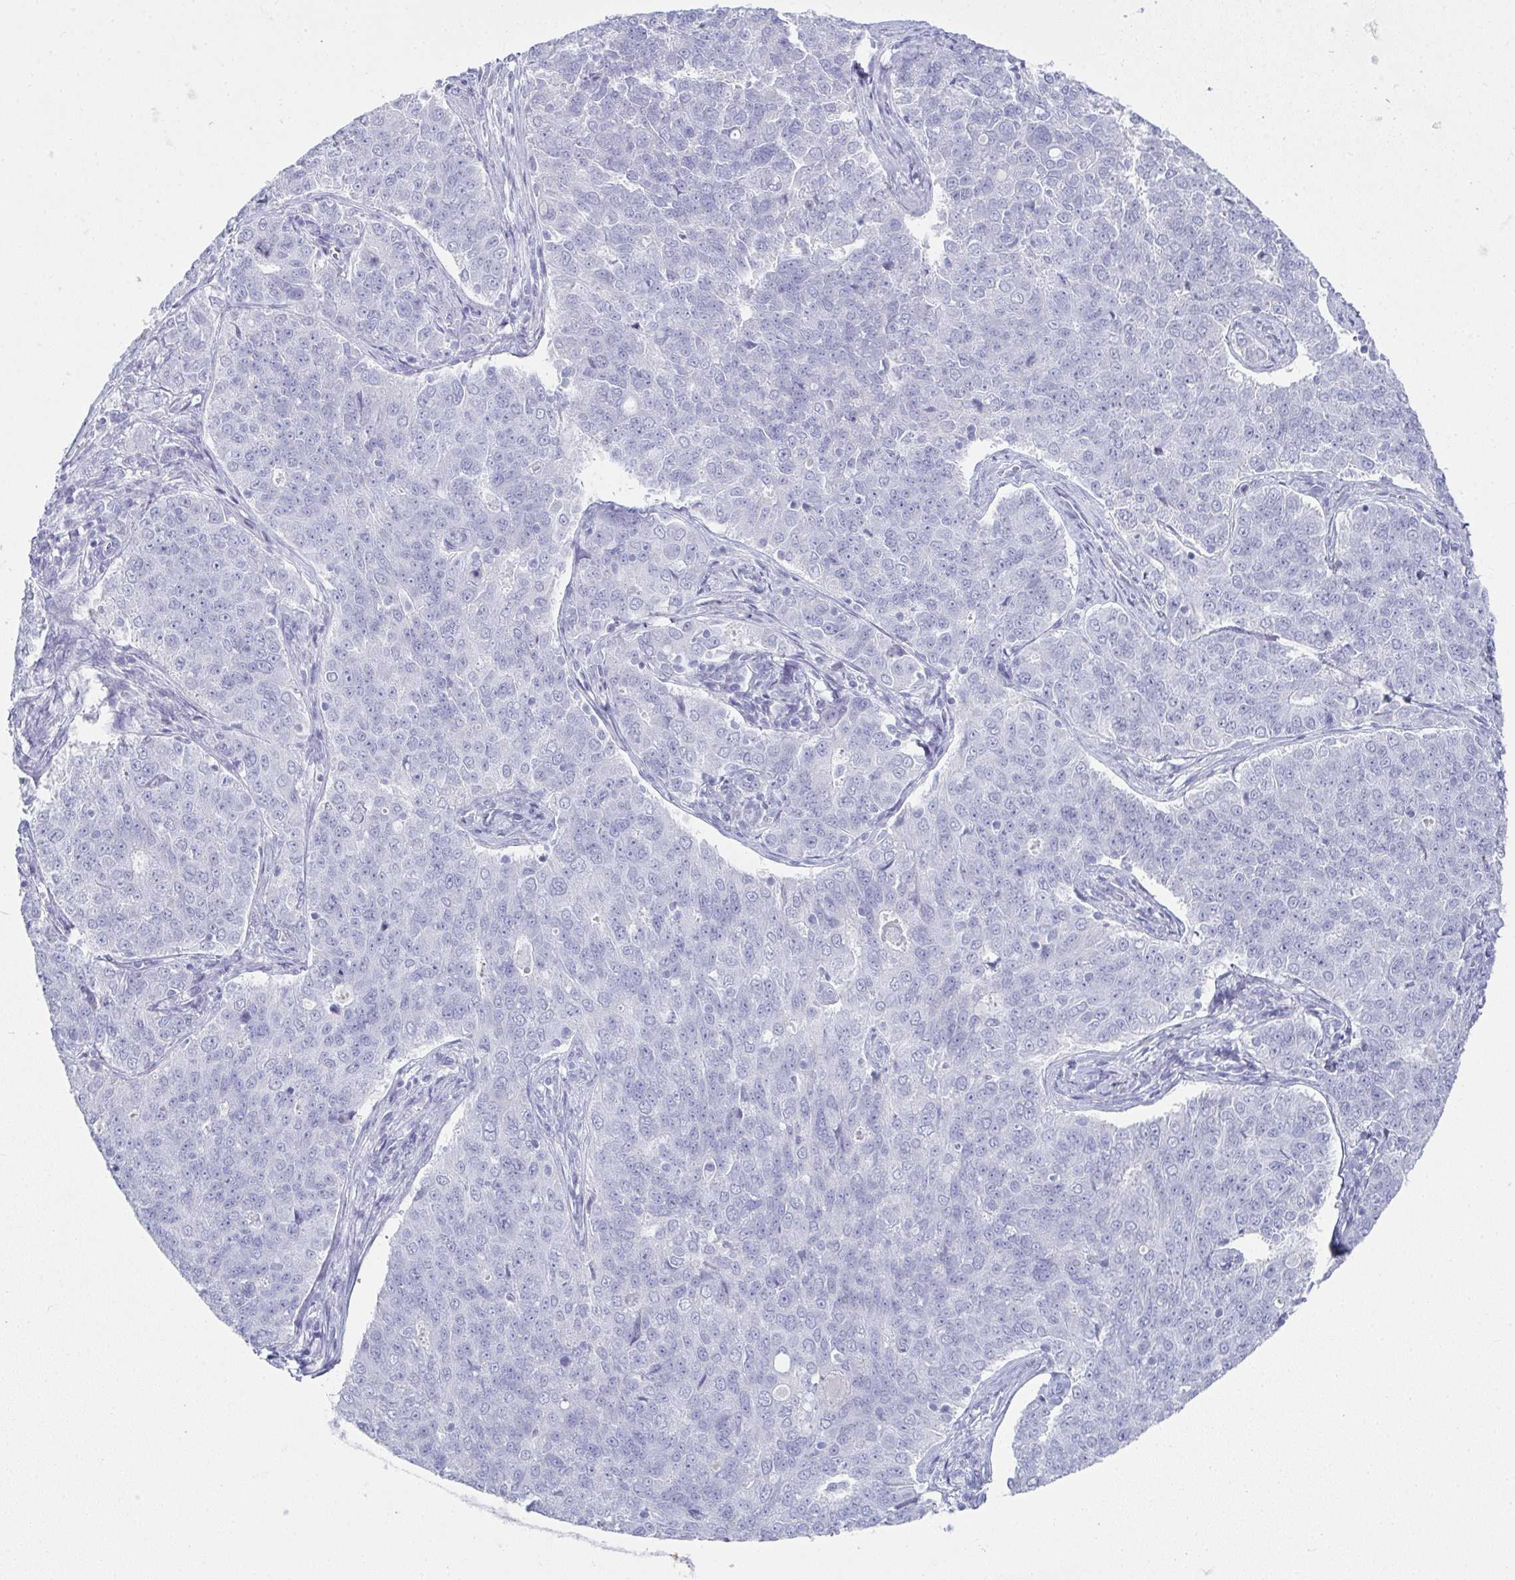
{"staining": {"intensity": "negative", "quantity": "none", "location": "none"}, "tissue": "endometrial cancer", "cell_type": "Tumor cells", "image_type": "cancer", "snomed": [{"axis": "morphology", "description": "Adenocarcinoma, NOS"}, {"axis": "topography", "description": "Endometrium"}], "caption": "Immunohistochemistry of adenocarcinoma (endometrial) demonstrates no staining in tumor cells.", "gene": "SYCP1", "patient": {"sex": "female", "age": 43}}